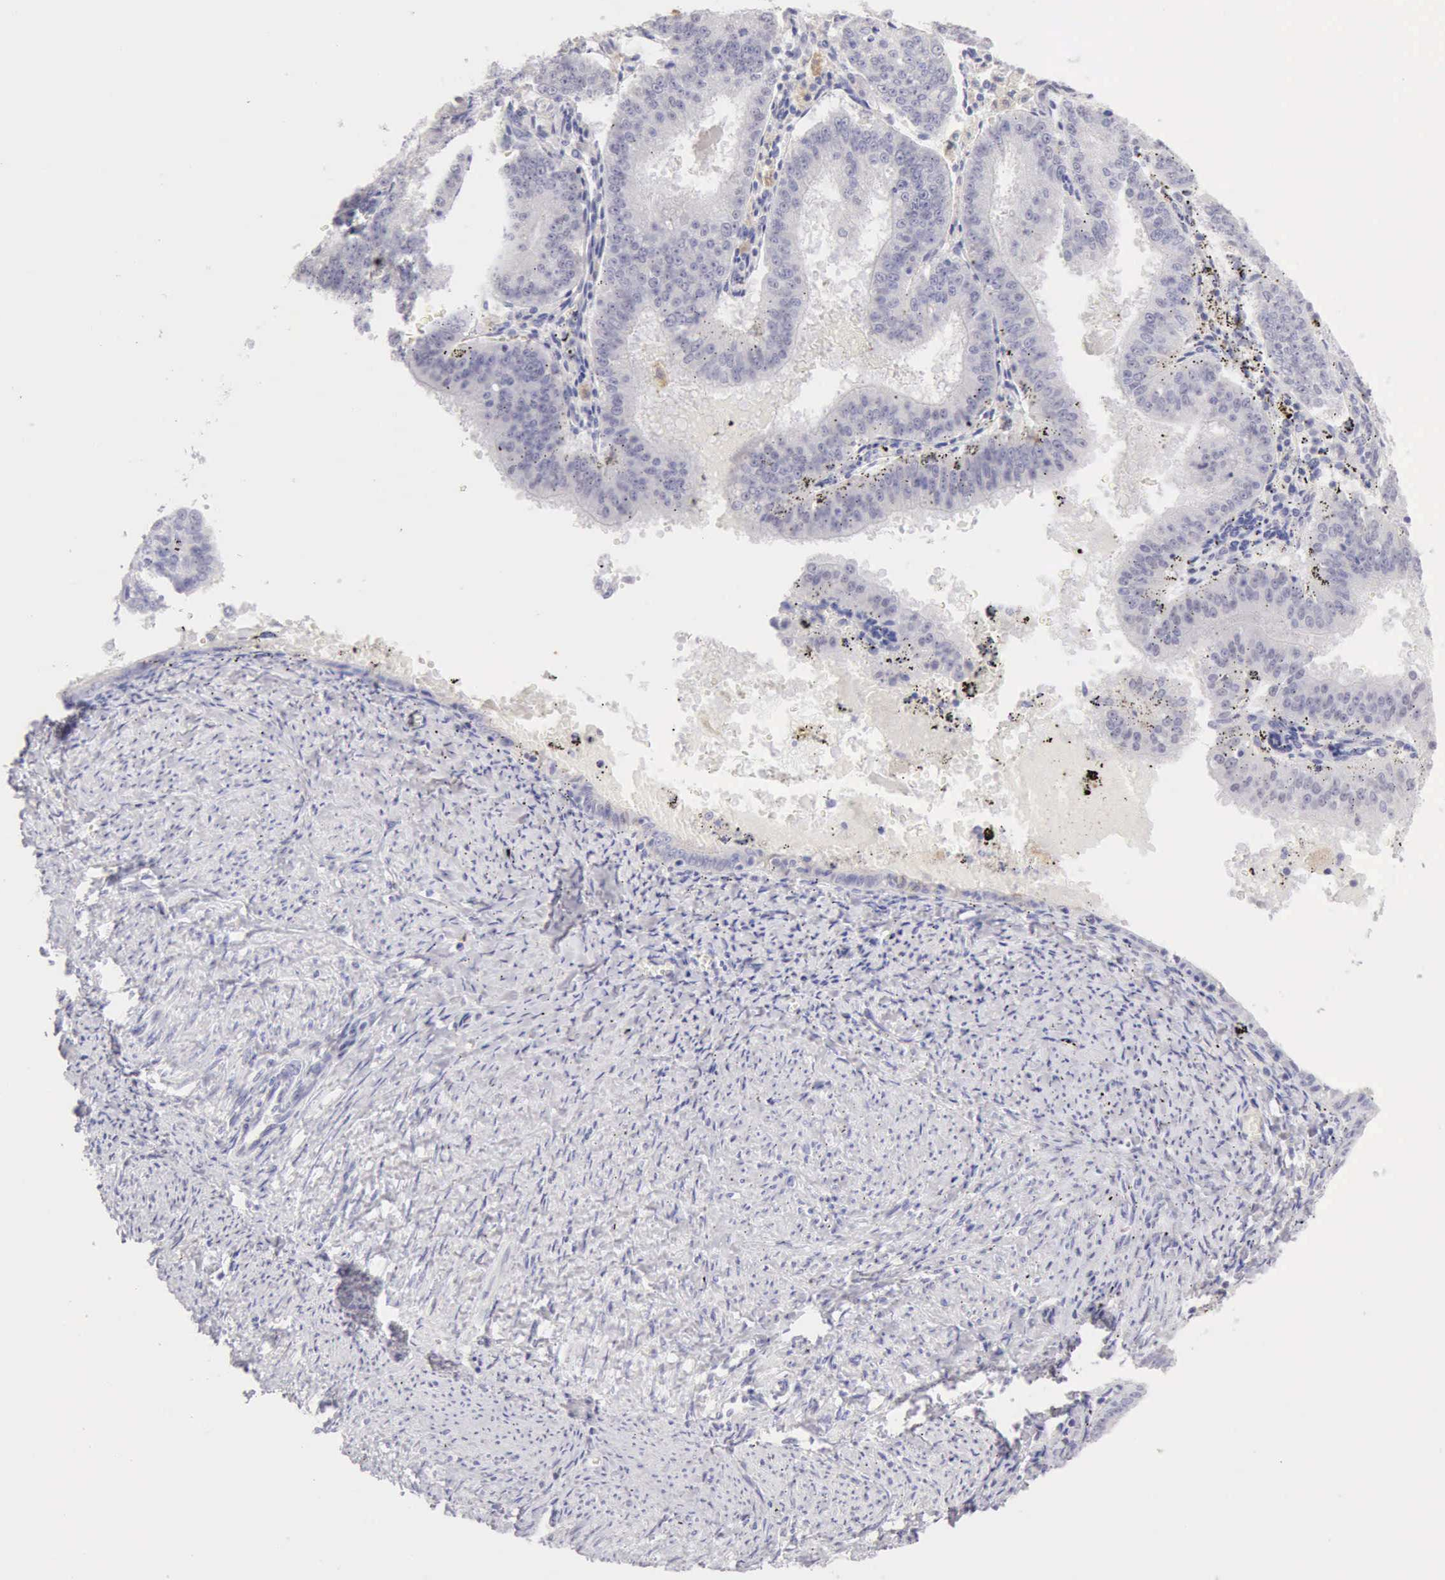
{"staining": {"intensity": "negative", "quantity": "none", "location": "none"}, "tissue": "endometrial cancer", "cell_type": "Tumor cells", "image_type": "cancer", "snomed": [{"axis": "morphology", "description": "Adenocarcinoma, NOS"}, {"axis": "topography", "description": "Endometrium"}], "caption": "This histopathology image is of adenocarcinoma (endometrial) stained with IHC to label a protein in brown with the nuclei are counter-stained blue. There is no positivity in tumor cells.", "gene": "RNASE1", "patient": {"sex": "female", "age": 66}}